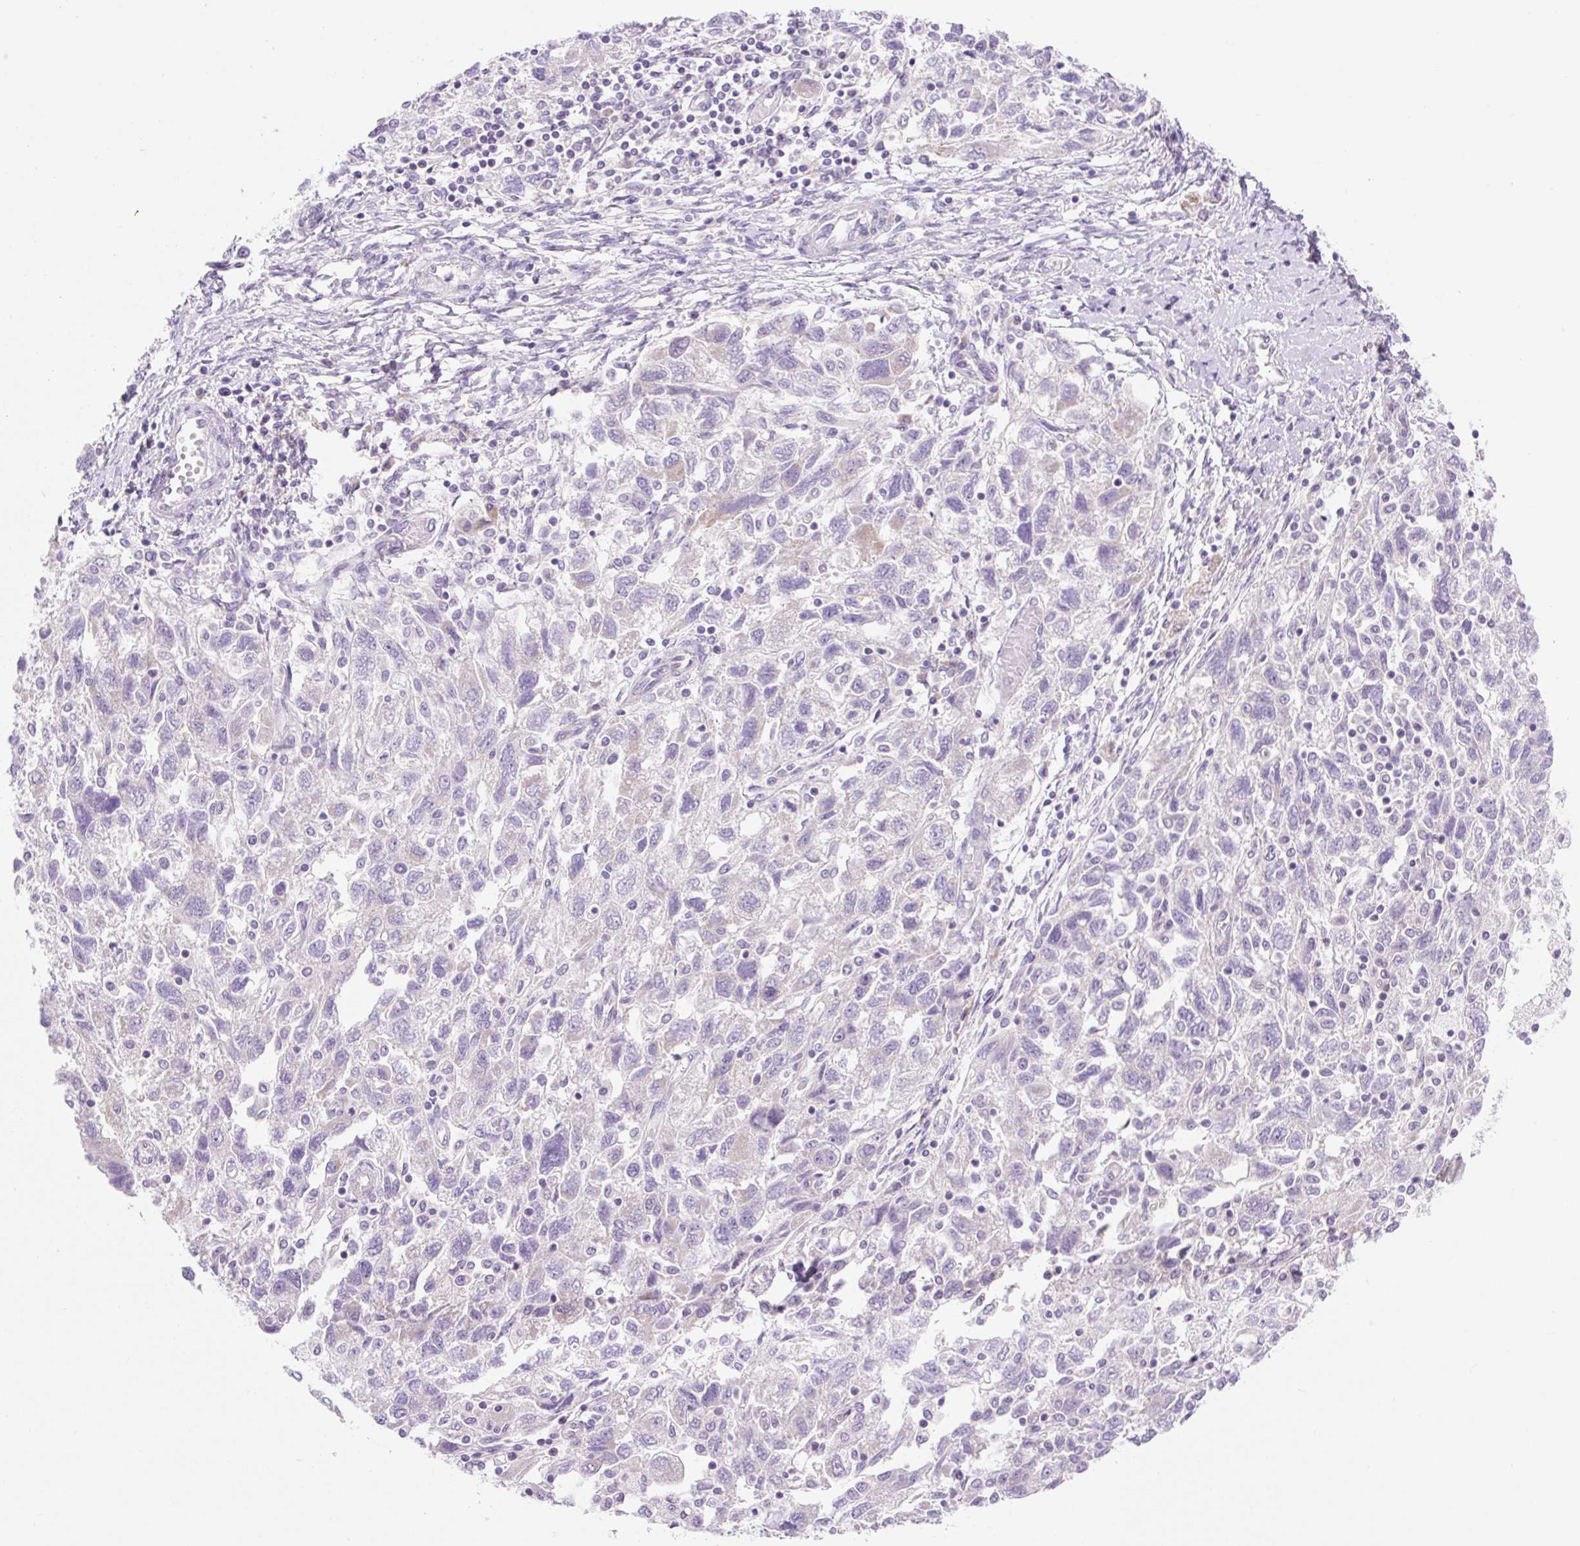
{"staining": {"intensity": "negative", "quantity": "none", "location": "none"}, "tissue": "ovarian cancer", "cell_type": "Tumor cells", "image_type": "cancer", "snomed": [{"axis": "morphology", "description": "Carcinoma, NOS"}, {"axis": "morphology", "description": "Cystadenocarcinoma, serous, NOS"}, {"axis": "topography", "description": "Ovary"}], "caption": "The histopathology image demonstrates no staining of tumor cells in ovarian cancer.", "gene": "CELF6", "patient": {"sex": "female", "age": 69}}